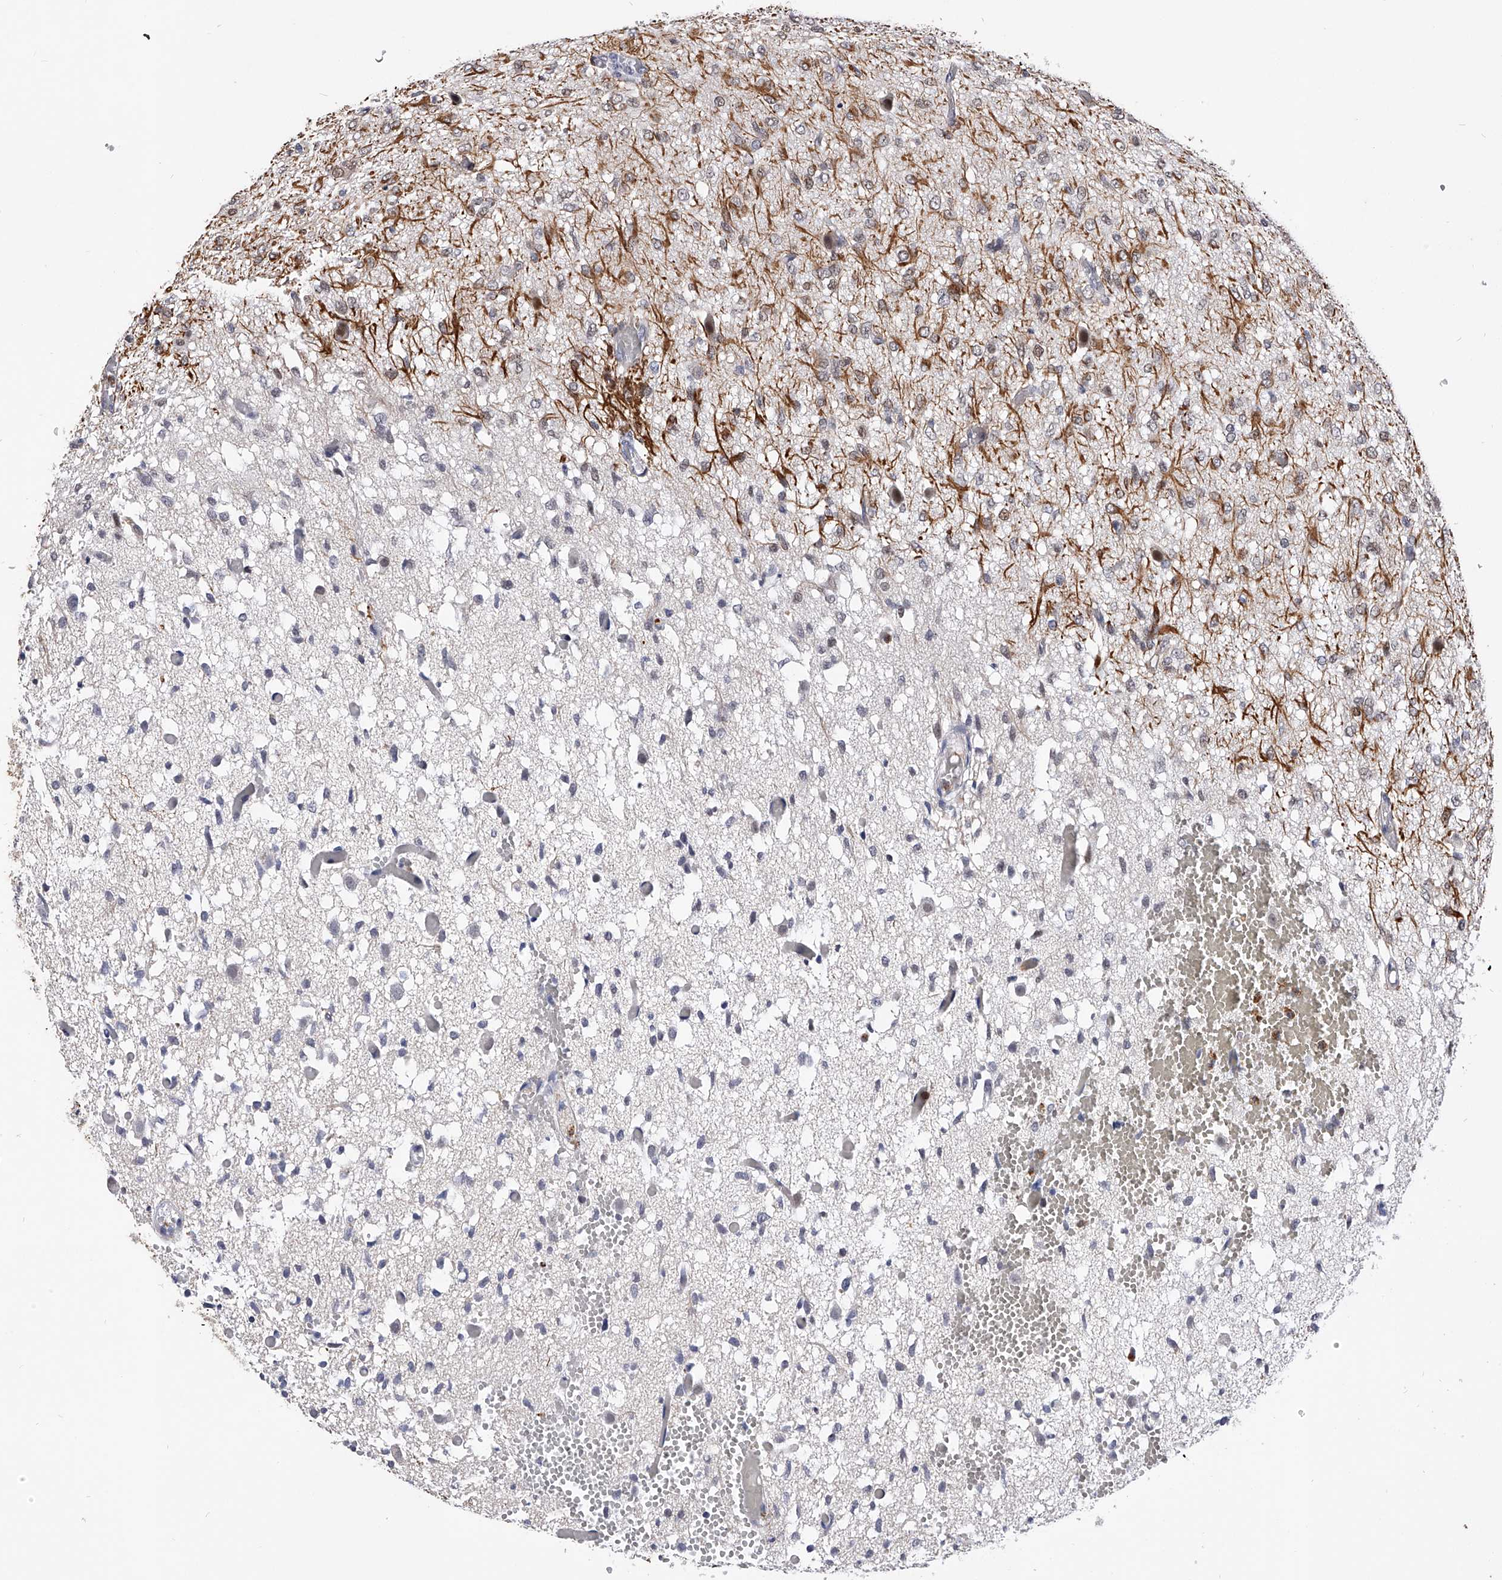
{"staining": {"intensity": "negative", "quantity": "none", "location": "none"}, "tissue": "glioma", "cell_type": "Tumor cells", "image_type": "cancer", "snomed": [{"axis": "morphology", "description": "Glioma, malignant, High grade"}, {"axis": "topography", "description": "Brain"}], "caption": "Immunohistochemistry micrograph of human malignant glioma (high-grade) stained for a protein (brown), which reveals no staining in tumor cells. (Immunohistochemistry, brightfield microscopy, high magnification).", "gene": "TESK2", "patient": {"sex": "female", "age": 59}}